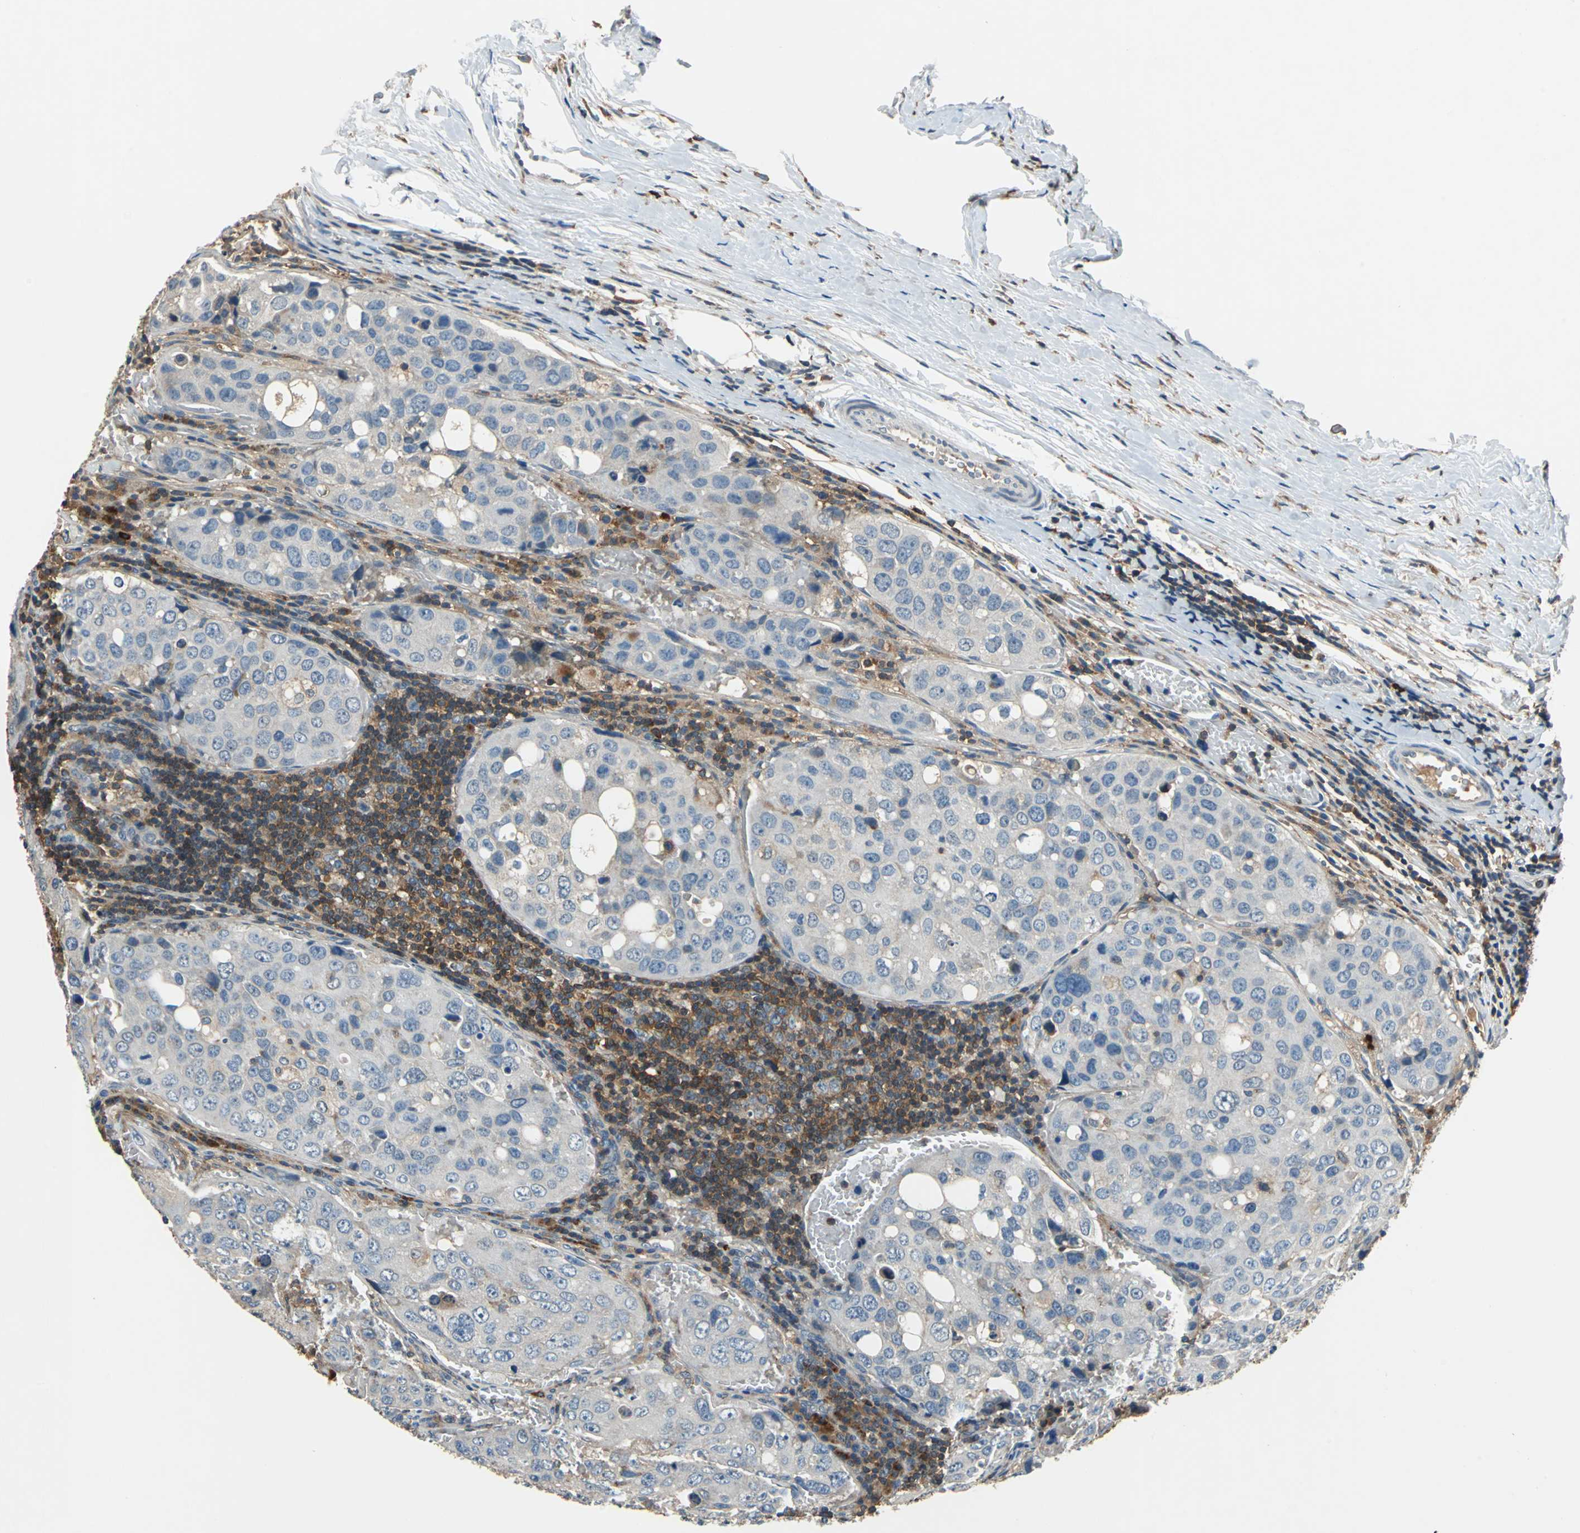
{"staining": {"intensity": "weak", "quantity": "<25%", "location": "cytoplasmic/membranous"}, "tissue": "urothelial cancer", "cell_type": "Tumor cells", "image_type": "cancer", "snomed": [{"axis": "morphology", "description": "Urothelial carcinoma, High grade"}, {"axis": "topography", "description": "Lymph node"}, {"axis": "topography", "description": "Urinary bladder"}], "caption": "The immunohistochemistry (IHC) photomicrograph has no significant staining in tumor cells of urothelial cancer tissue.", "gene": "SLC19A2", "patient": {"sex": "male", "age": 51}}